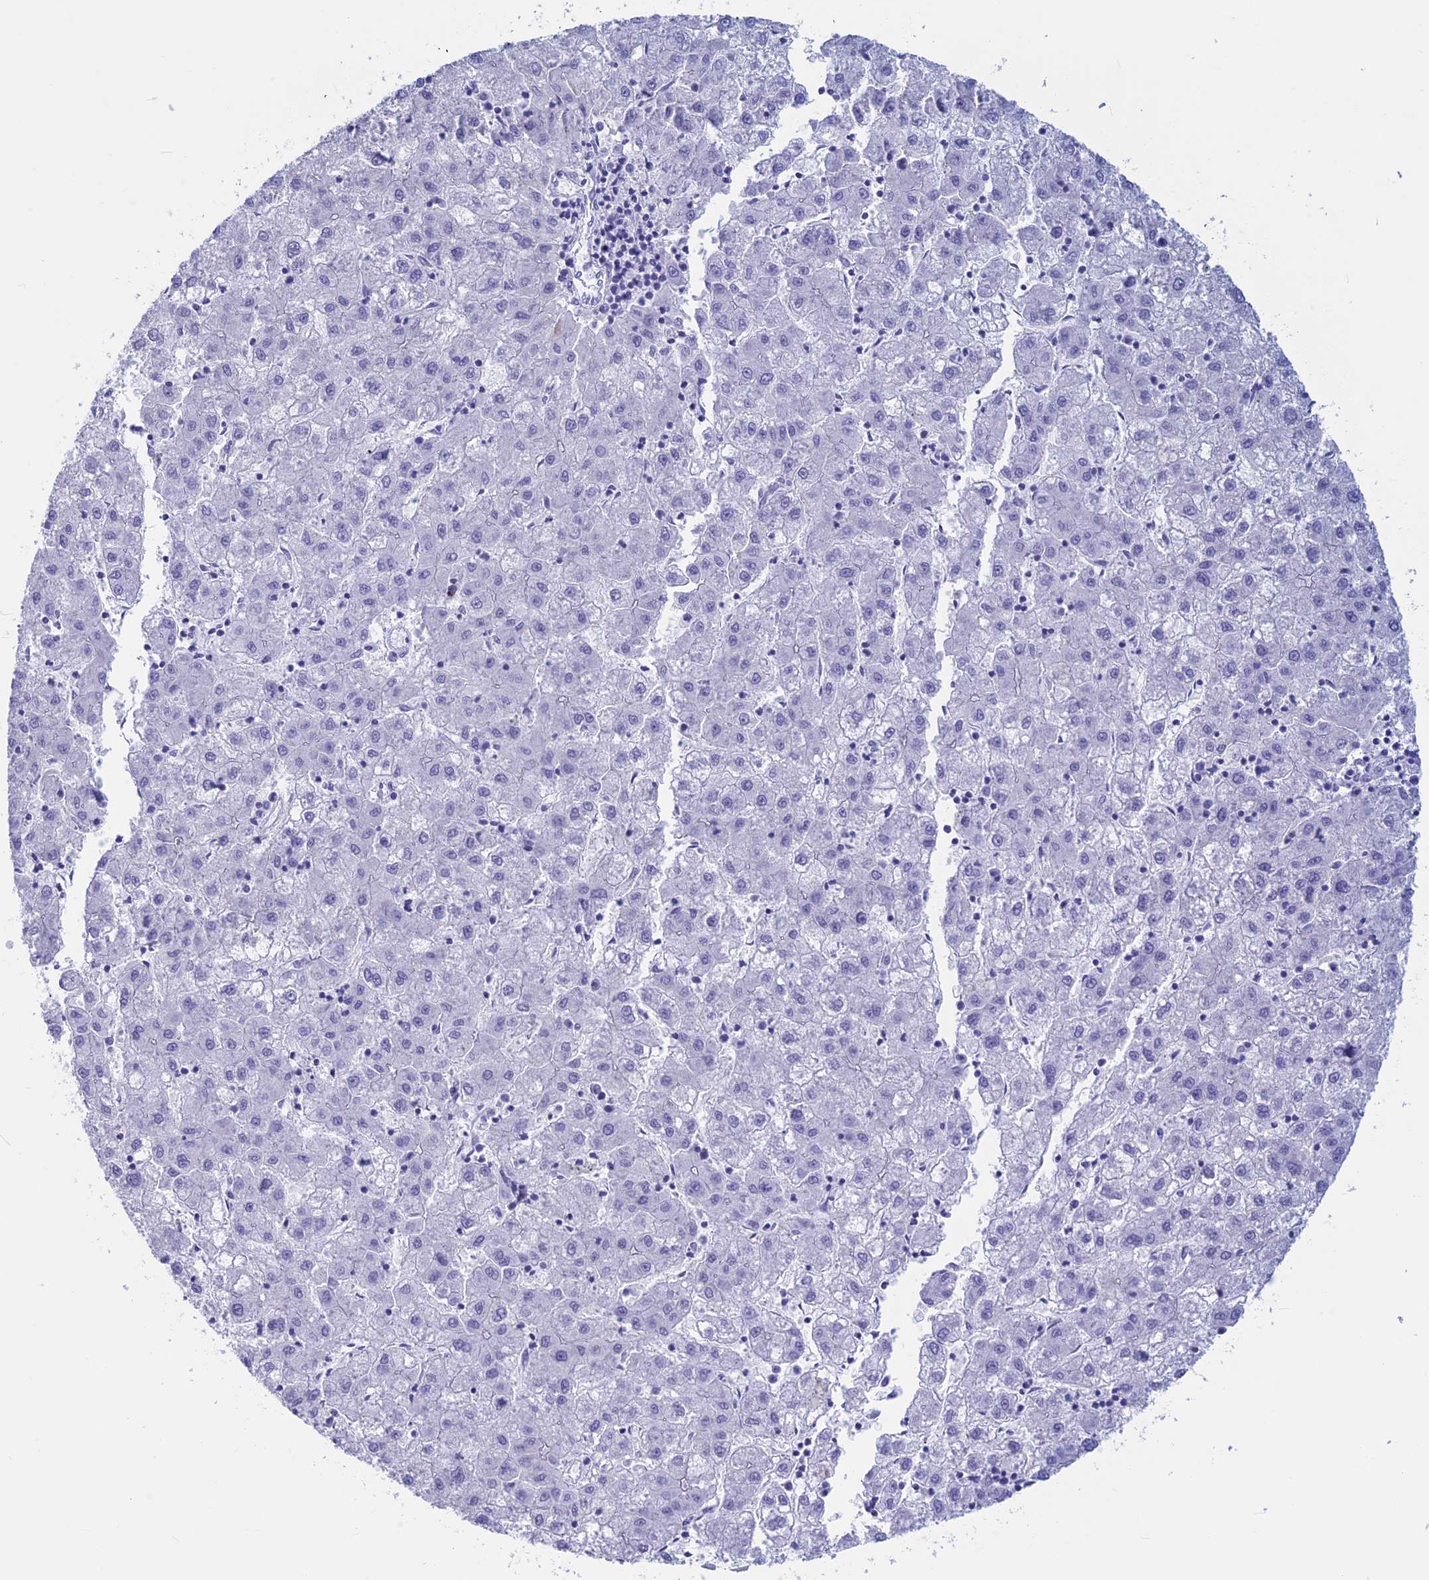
{"staining": {"intensity": "negative", "quantity": "none", "location": "none"}, "tissue": "liver cancer", "cell_type": "Tumor cells", "image_type": "cancer", "snomed": [{"axis": "morphology", "description": "Carcinoma, Hepatocellular, NOS"}, {"axis": "topography", "description": "Liver"}], "caption": "Liver cancer was stained to show a protein in brown. There is no significant expression in tumor cells.", "gene": "GAPDHS", "patient": {"sex": "male", "age": 72}}